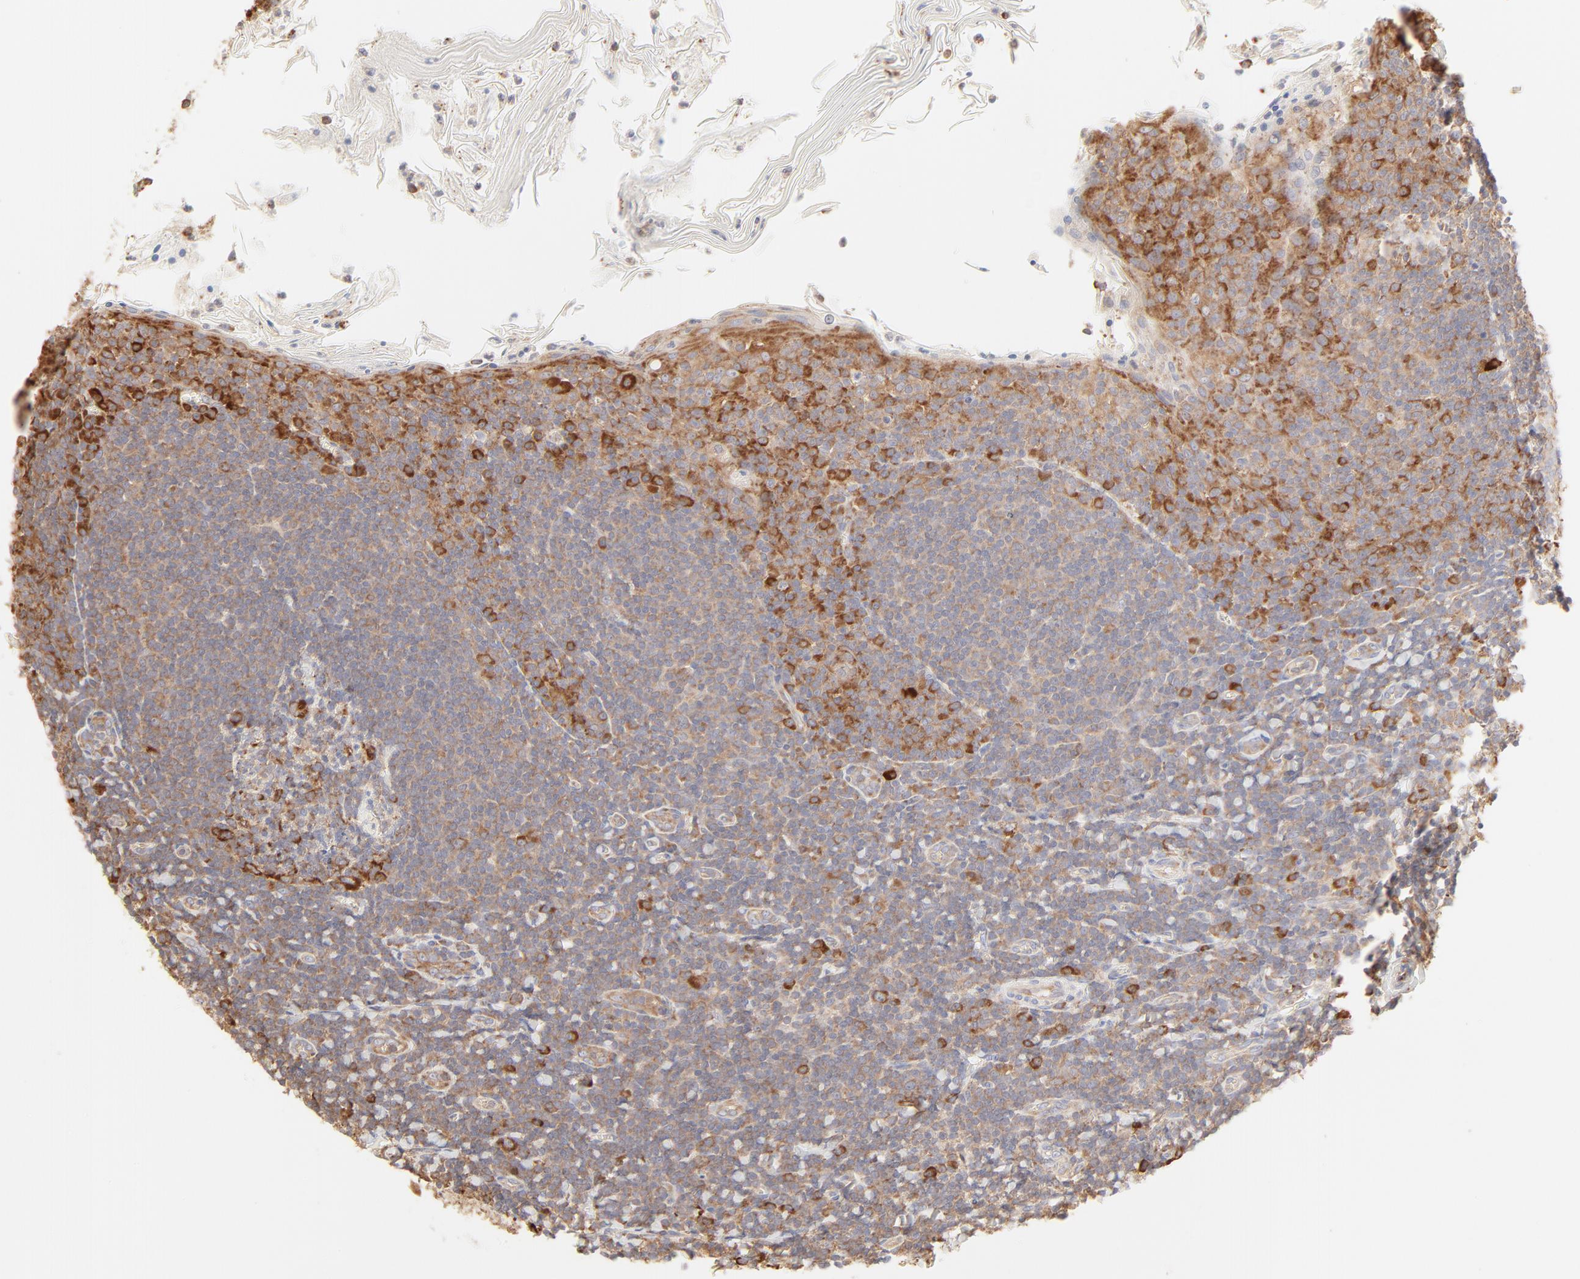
{"staining": {"intensity": "weak", "quantity": ">75%", "location": "cytoplasmic/membranous"}, "tissue": "tonsil", "cell_type": "Germinal center cells", "image_type": "normal", "snomed": [{"axis": "morphology", "description": "Normal tissue, NOS"}, {"axis": "topography", "description": "Tonsil"}], "caption": "Immunohistochemical staining of unremarkable human tonsil shows weak cytoplasmic/membranous protein expression in approximately >75% of germinal center cells.", "gene": "RPS20", "patient": {"sex": "male", "age": 31}}